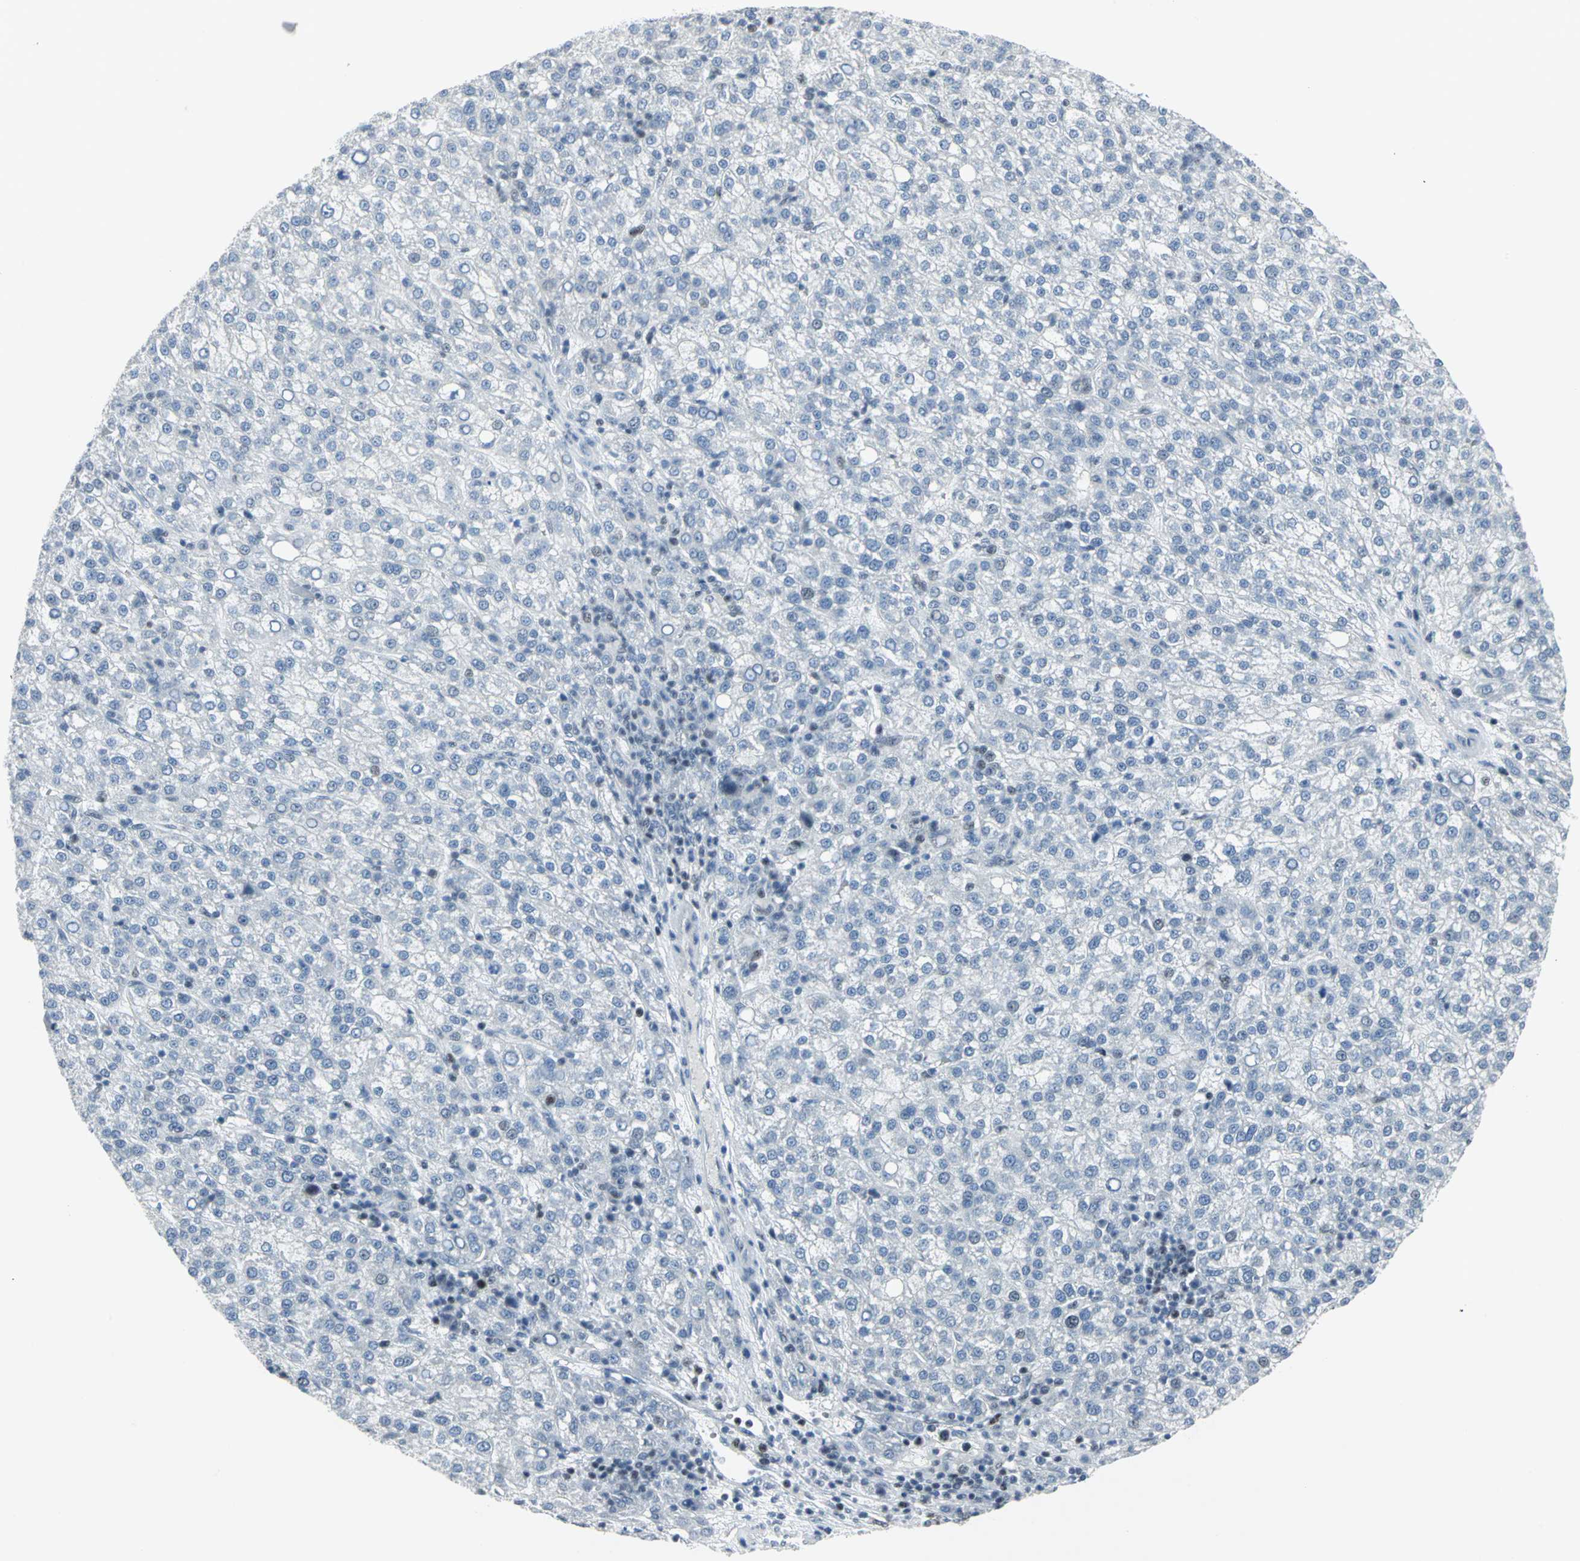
{"staining": {"intensity": "weak", "quantity": "<25%", "location": "nuclear"}, "tissue": "liver cancer", "cell_type": "Tumor cells", "image_type": "cancer", "snomed": [{"axis": "morphology", "description": "Carcinoma, Hepatocellular, NOS"}, {"axis": "topography", "description": "Liver"}], "caption": "This is an immunohistochemistry (IHC) micrograph of human liver cancer. There is no expression in tumor cells.", "gene": "RPA1", "patient": {"sex": "female", "age": 58}}